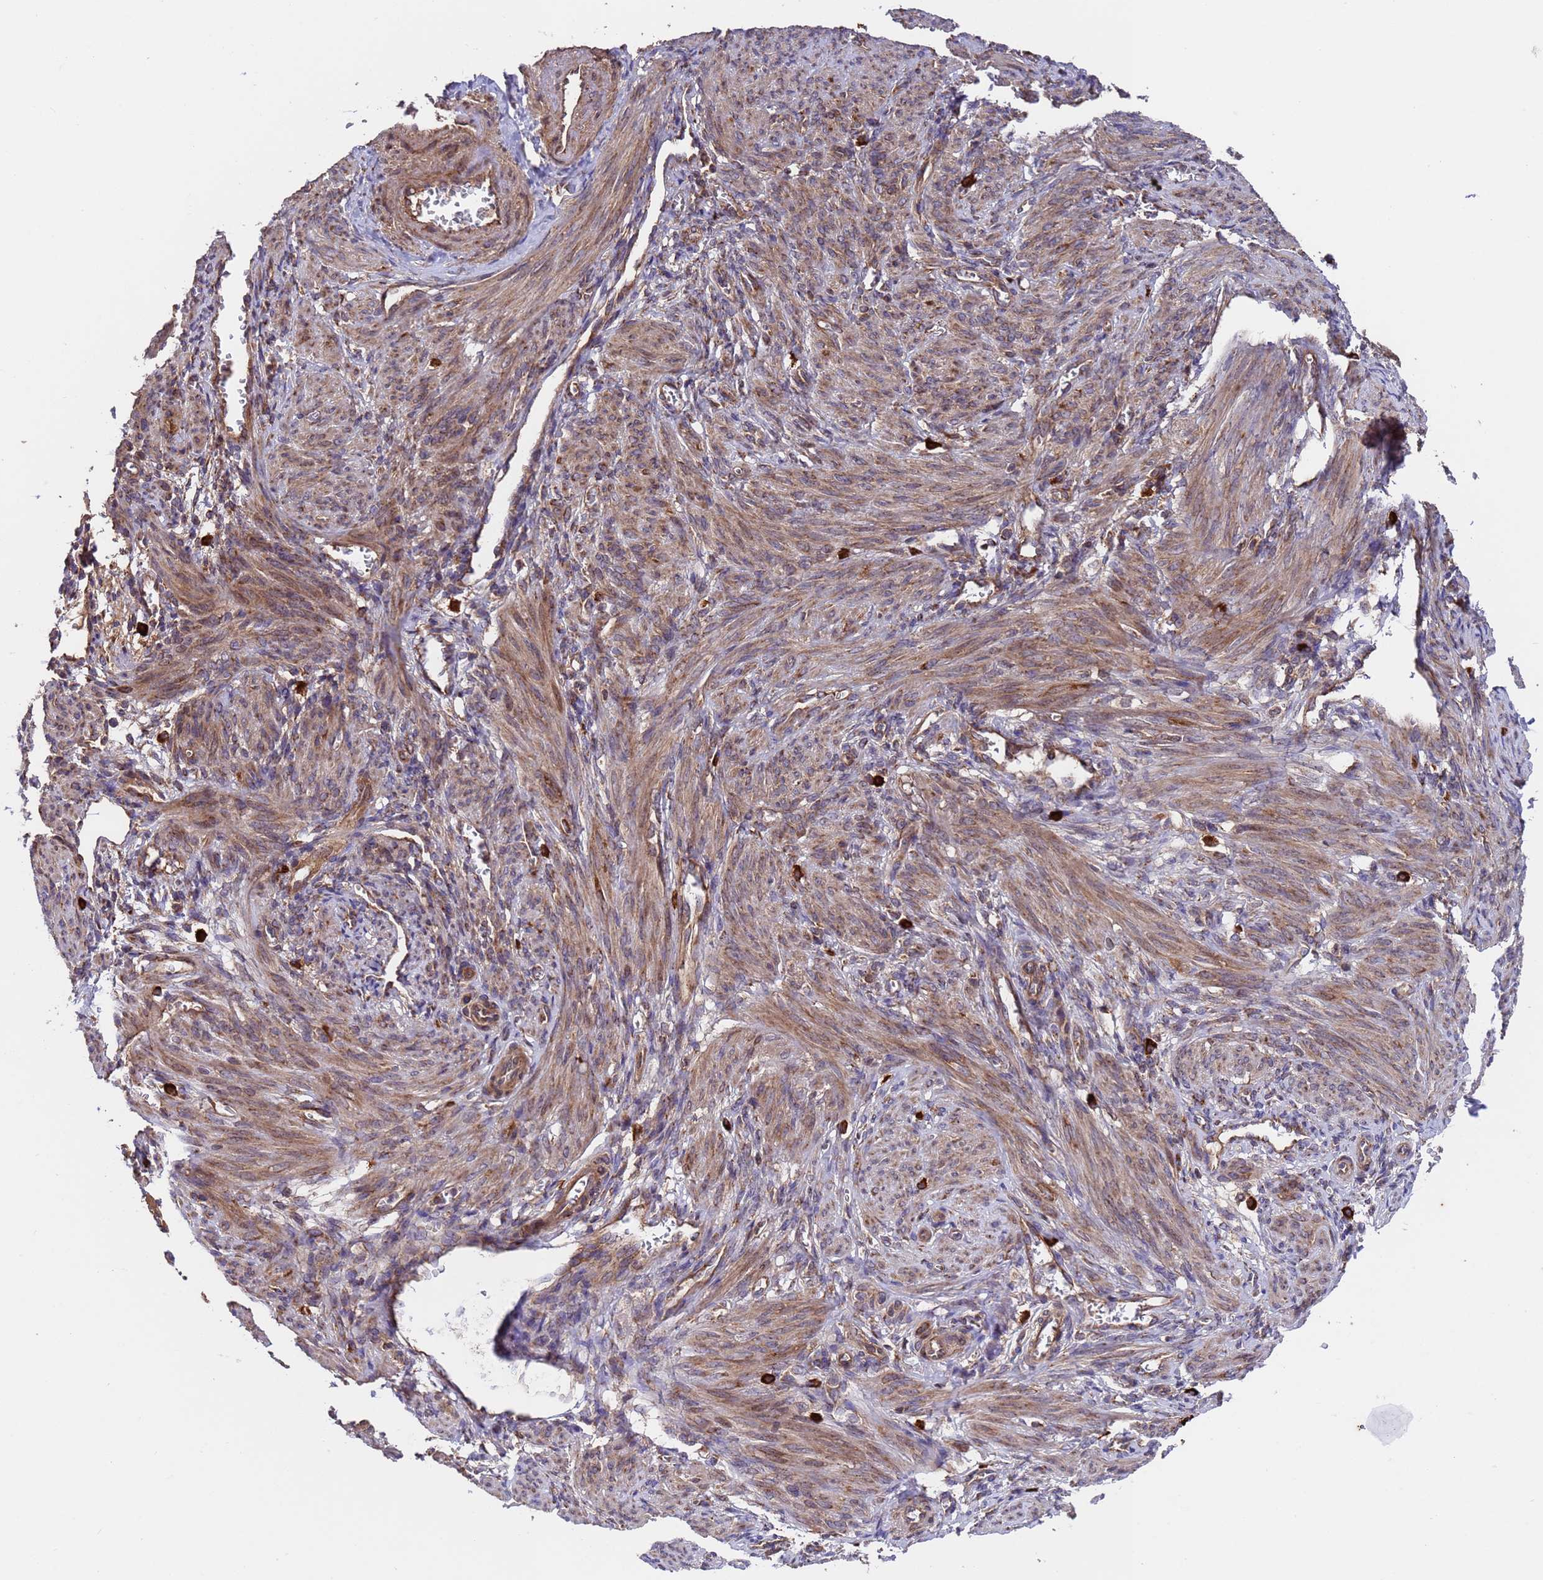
{"staining": {"intensity": "moderate", "quantity": "25%-75%", "location": "cytoplasmic/membranous"}, "tissue": "smooth muscle", "cell_type": "Smooth muscle cells", "image_type": "normal", "snomed": [{"axis": "morphology", "description": "Normal tissue, NOS"}, {"axis": "topography", "description": "Smooth muscle"}], "caption": "This histopathology image displays IHC staining of benign smooth muscle, with medium moderate cytoplasmic/membranous expression in approximately 25%-75% of smooth muscle cells.", "gene": "TSR3", "patient": {"sex": "female", "age": 39}}